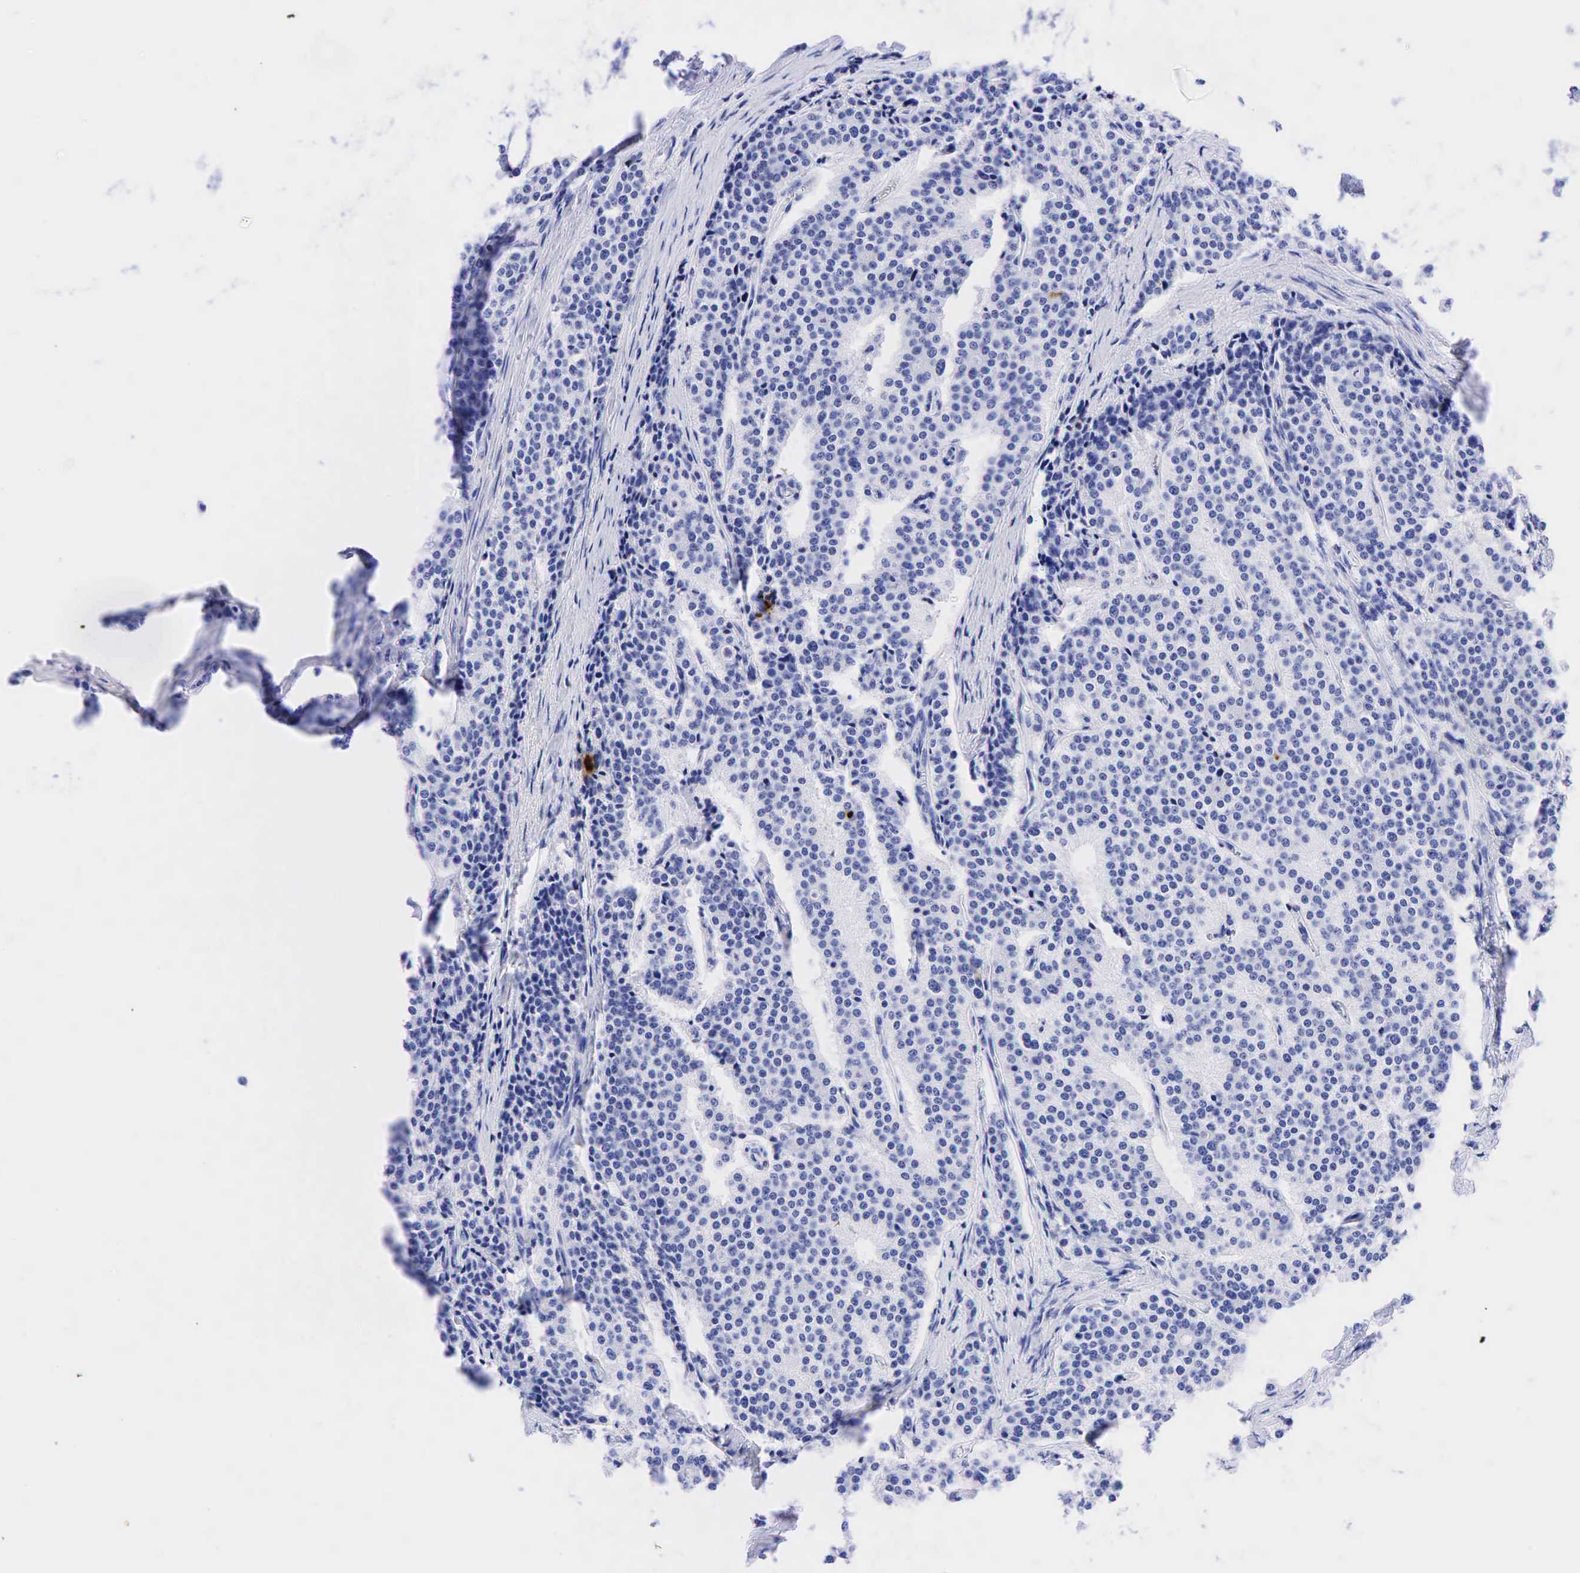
{"staining": {"intensity": "negative", "quantity": "none", "location": "none"}, "tissue": "carcinoid", "cell_type": "Tumor cells", "image_type": "cancer", "snomed": [{"axis": "morphology", "description": "Carcinoid, malignant, NOS"}, {"axis": "topography", "description": "Small intestine"}], "caption": "Immunohistochemistry of carcinoid (malignant) demonstrates no positivity in tumor cells.", "gene": "CEACAM5", "patient": {"sex": "male", "age": 63}}